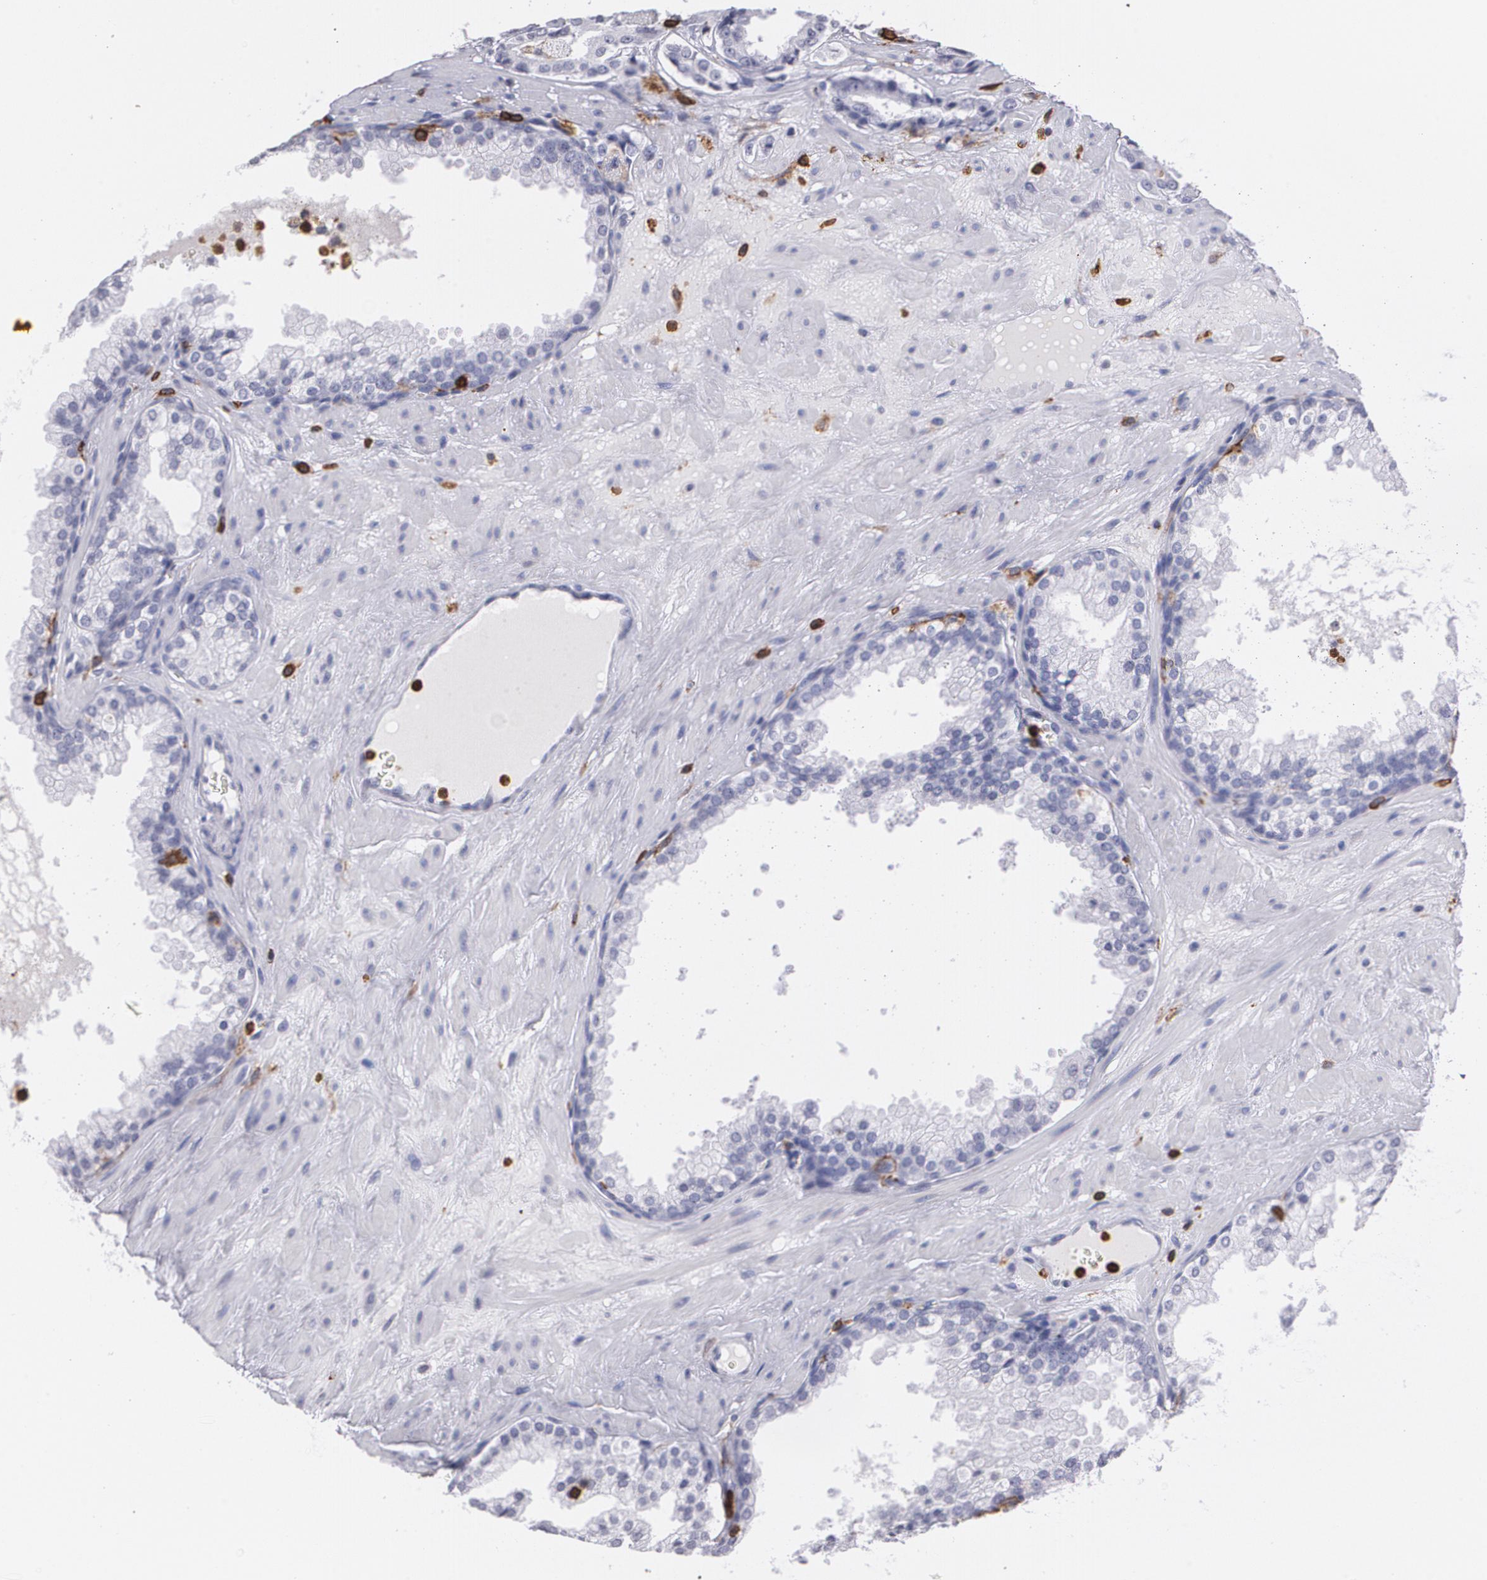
{"staining": {"intensity": "negative", "quantity": "none", "location": "none"}, "tissue": "prostate cancer", "cell_type": "Tumor cells", "image_type": "cancer", "snomed": [{"axis": "morphology", "description": "Adenocarcinoma, Medium grade"}, {"axis": "topography", "description": "Prostate"}], "caption": "This is an immunohistochemistry (IHC) histopathology image of prostate cancer (medium-grade adenocarcinoma). There is no staining in tumor cells.", "gene": "PTPRC", "patient": {"sex": "male", "age": 60}}